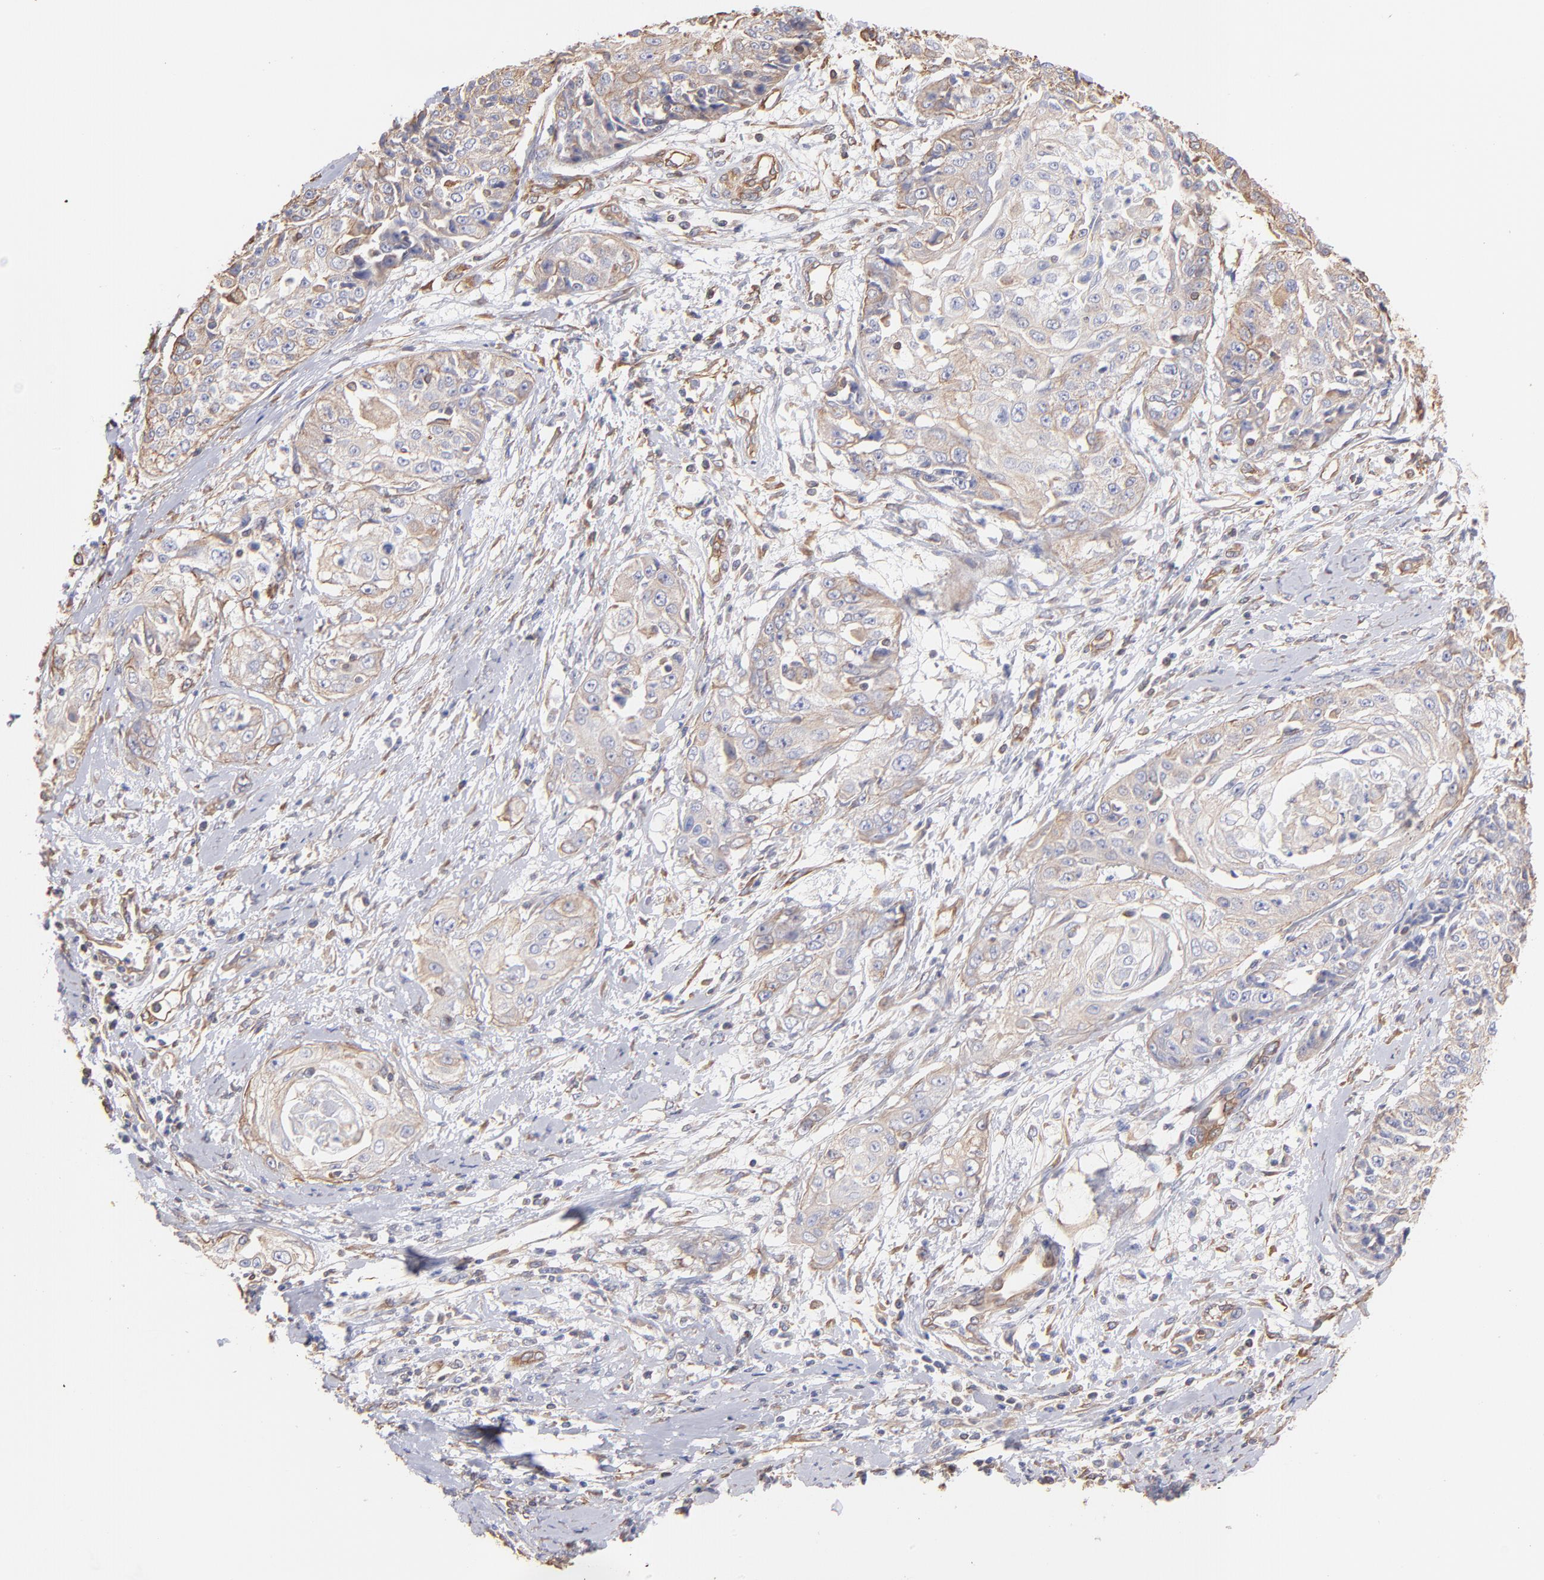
{"staining": {"intensity": "moderate", "quantity": ">75%", "location": "cytoplasmic/membranous"}, "tissue": "cervical cancer", "cell_type": "Tumor cells", "image_type": "cancer", "snomed": [{"axis": "morphology", "description": "Squamous cell carcinoma, NOS"}, {"axis": "topography", "description": "Cervix"}], "caption": "Immunohistochemistry of human cervical cancer (squamous cell carcinoma) displays medium levels of moderate cytoplasmic/membranous expression in about >75% of tumor cells.", "gene": "PLEC", "patient": {"sex": "female", "age": 64}}